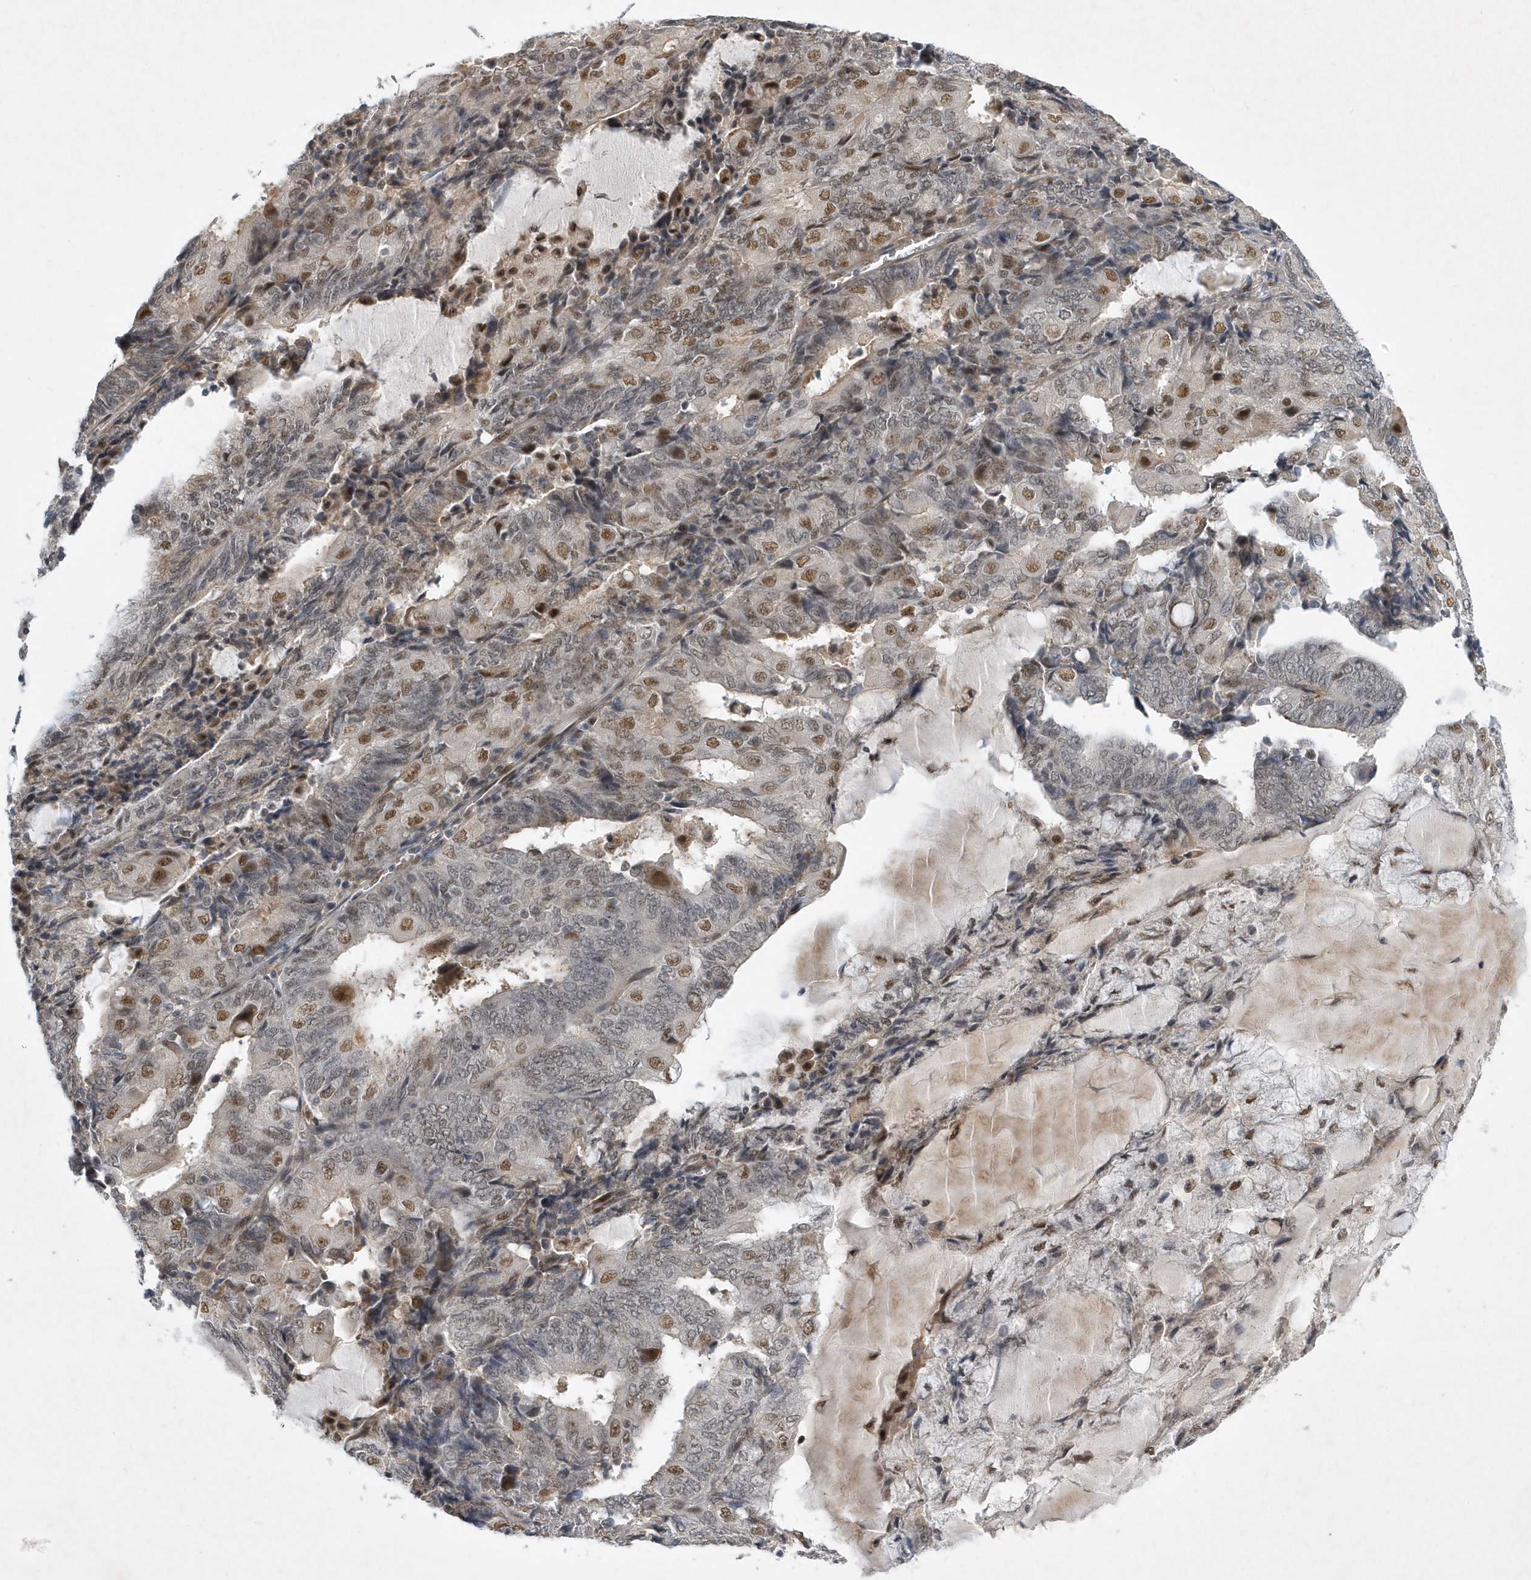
{"staining": {"intensity": "moderate", "quantity": "25%-75%", "location": "cytoplasmic/membranous,nuclear"}, "tissue": "endometrial cancer", "cell_type": "Tumor cells", "image_type": "cancer", "snomed": [{"axis": "morphology", "description": "Adenocarcinoma, NOS"}, {"axis": "topography", "description": "Endometrium"}], "caption": "Protein expression analysis of human endometrial cancer reveals moderate cytoplasmic/membranous and nuclear positivity in approximately 25%-75% of tumor cells.", "gene": "FAM217A", "patient": {"sex": "female", "age": 81}}